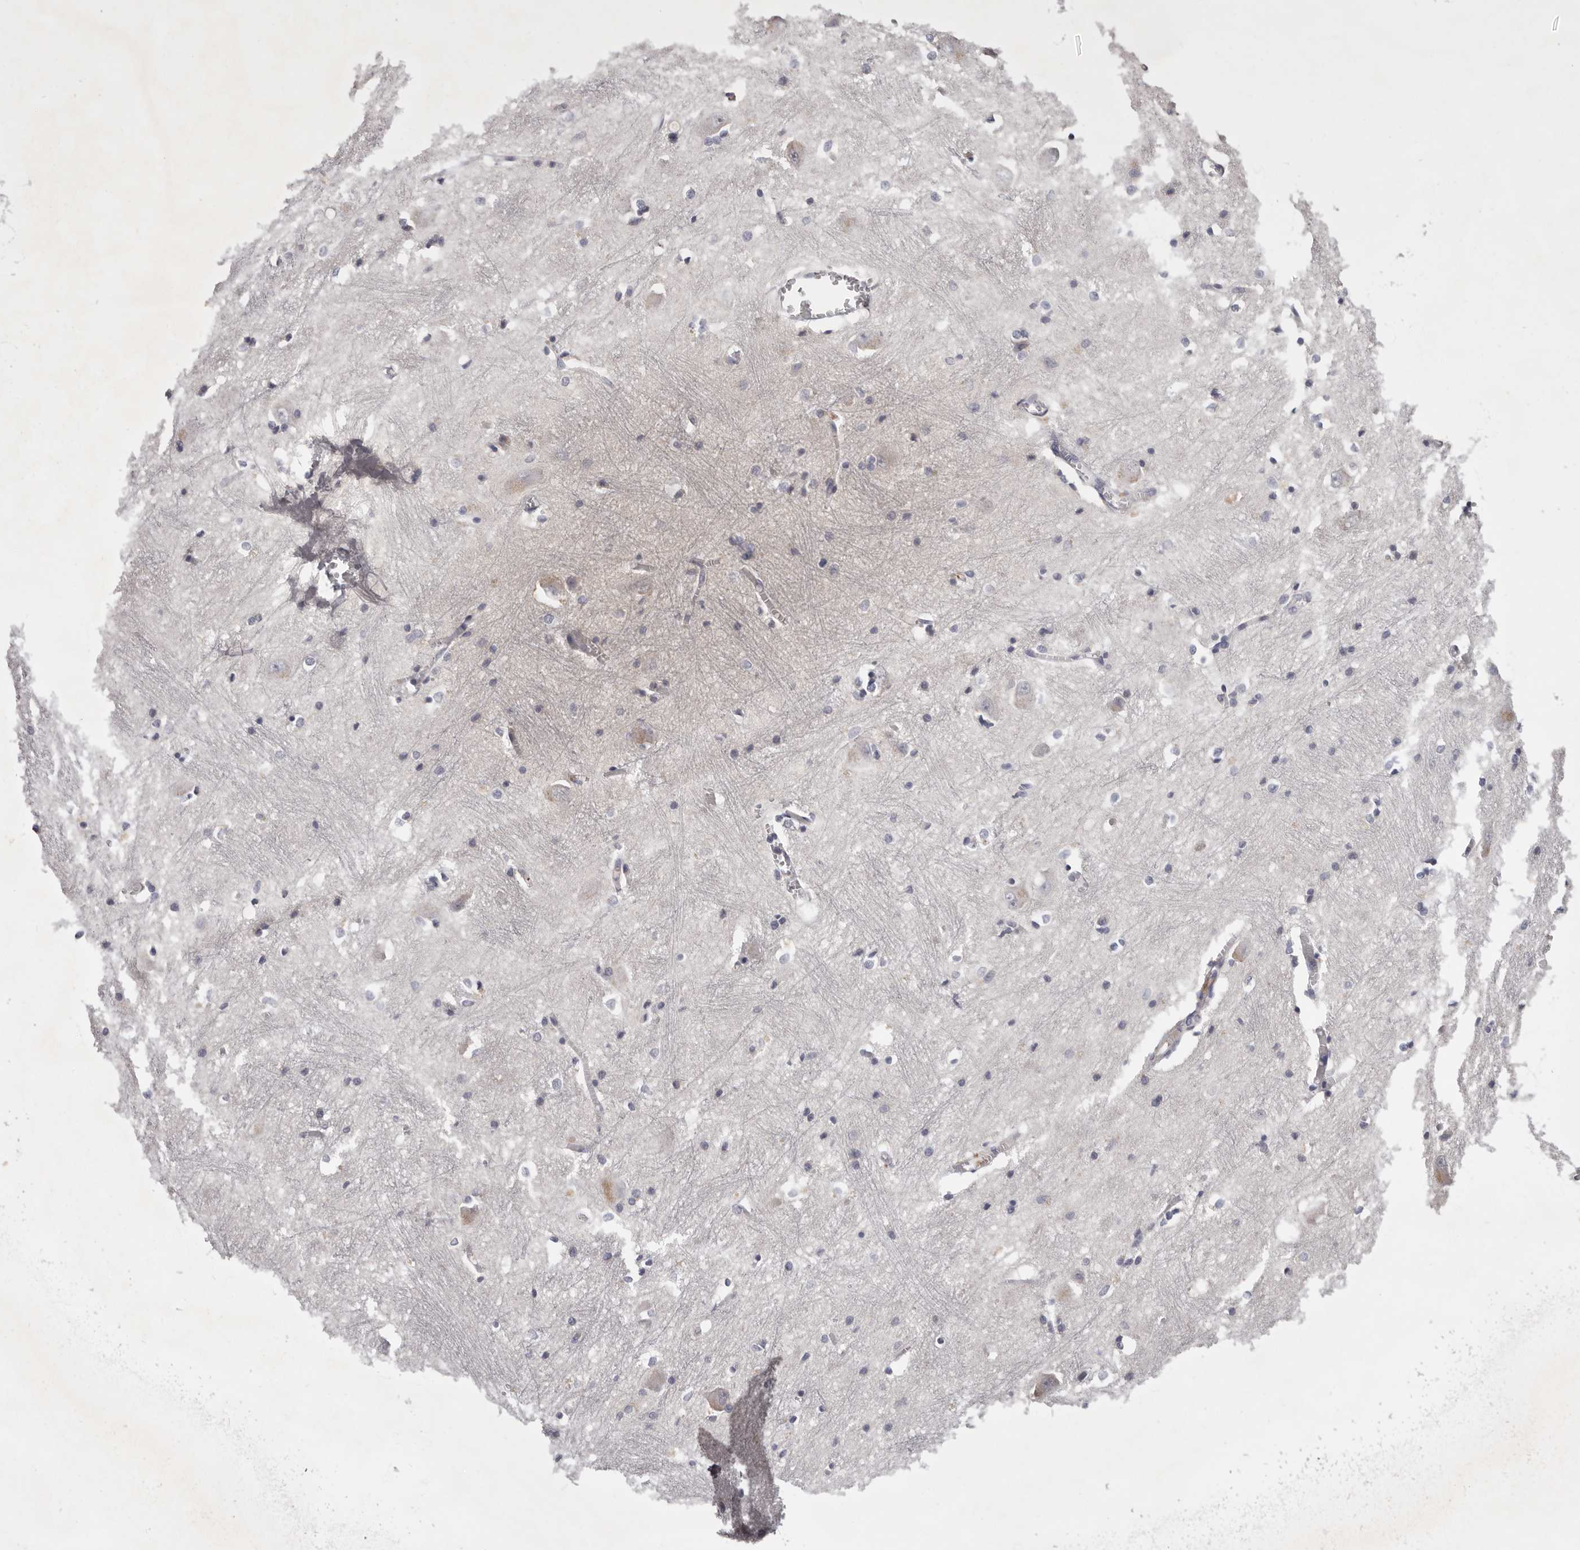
{"staining": {"intensity": "negative", "quantity": "none", "location": "none"}, "tissue": "caudate", "cell_type": "Glial cells", "image_type": "normal", "snomed": [{"axis": "morphology", "description": "Normal tissue, NOS"}, {"axis": "topography", "description": "Lateral ventricle wall"}], "caption": "A high-resolution photomicrograph shows immunohistochemistry (IHC) staining of benign caudate, which shows no significant expression in glial cells. (Stains: DAB (3,3'-diaminobenzidine) immunohistochemistry (IHC) with hematoxylin counter stain, Microscopy: brightfield microscopy at high magnification).", "gene": "CCDC190", "patient": {"sex": "male", "age": 37}}